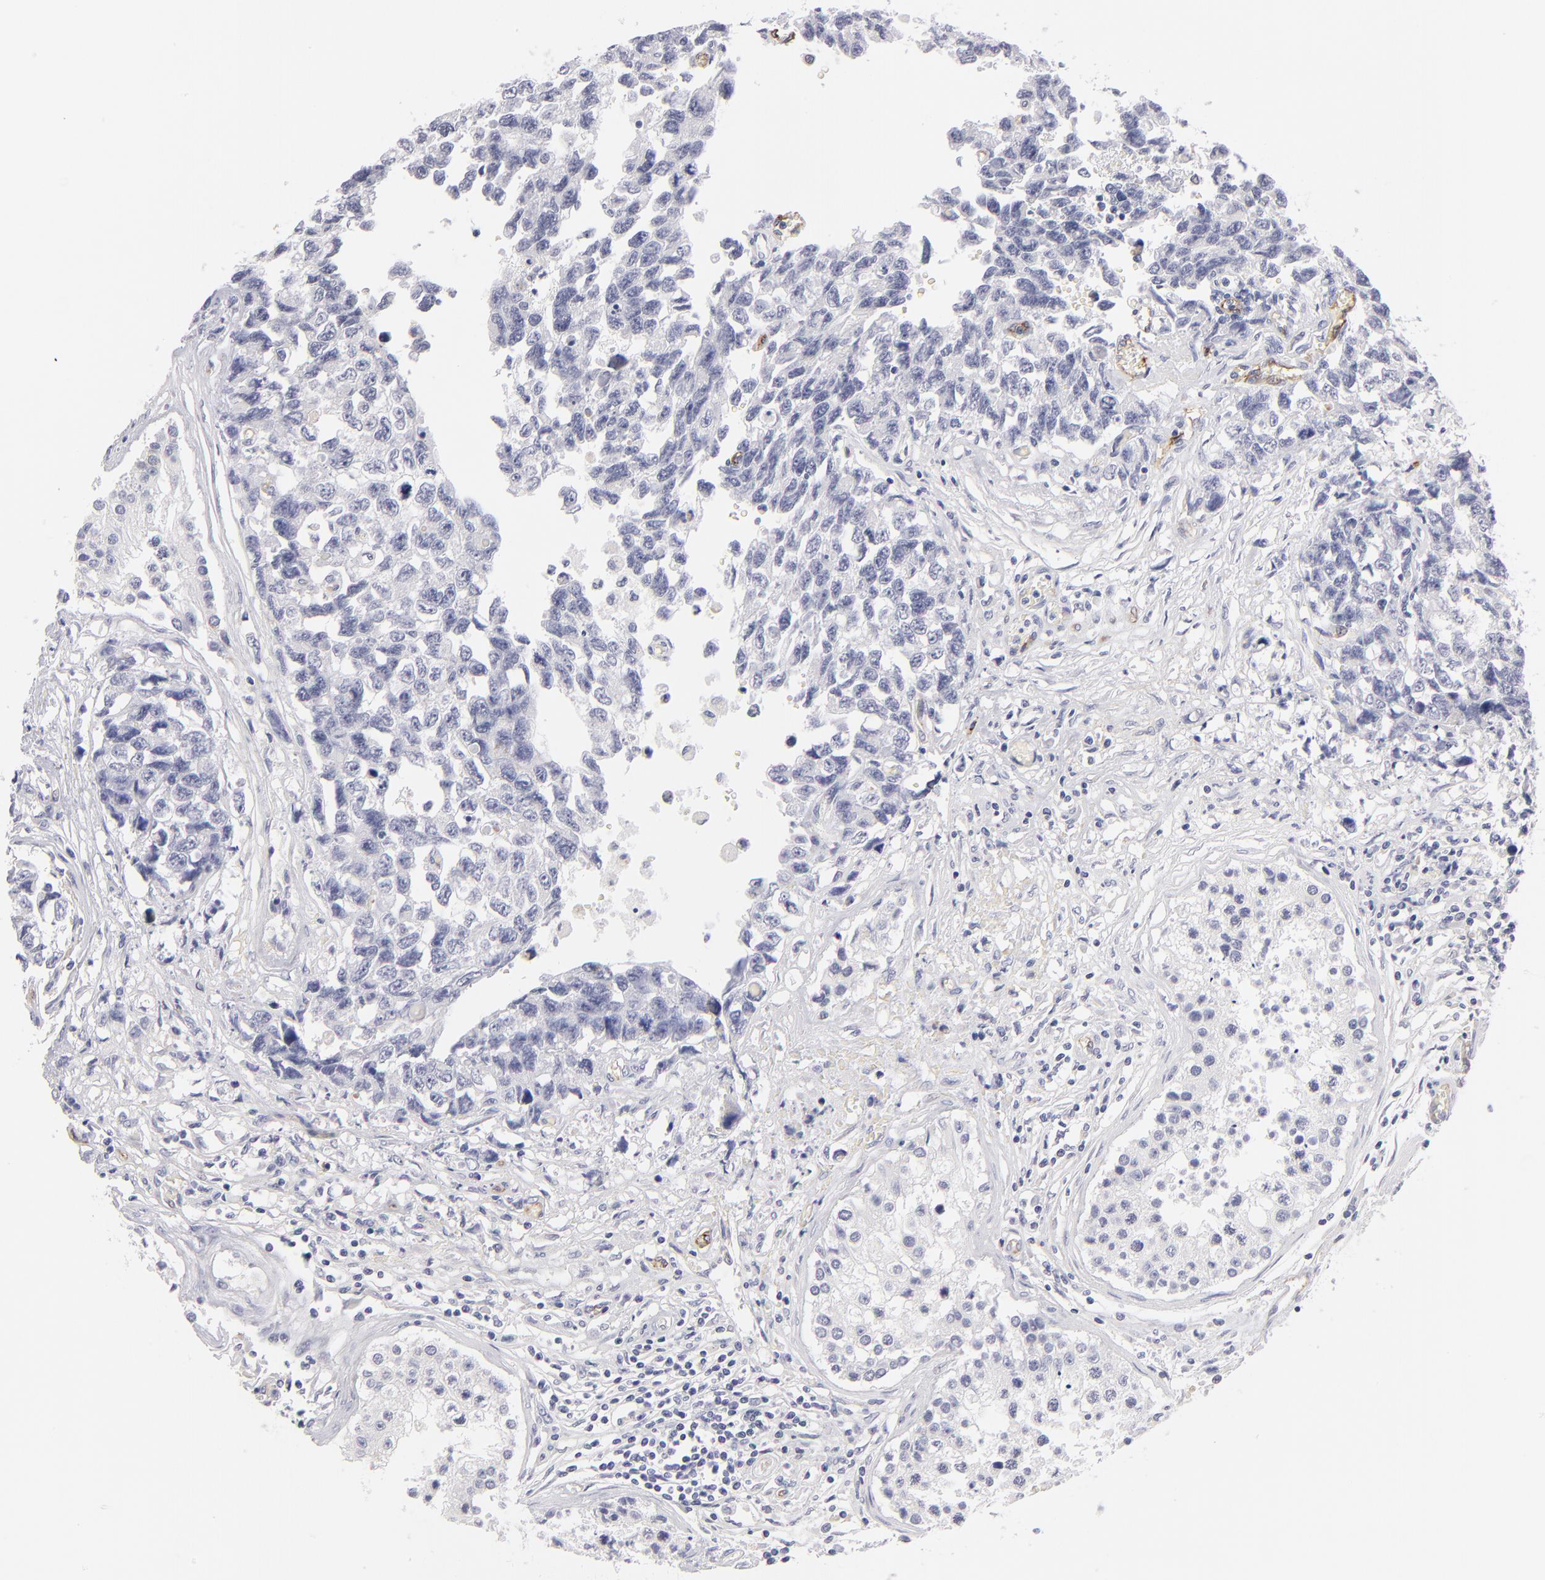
{"staining": {"intensity": "negative", "quantity": "none", "location": "none"}, "tissue": "testis cancer", "cell_type": "Tumor cells", "image_type": "cancer", "snomed": [{"axis": "morphology", "description": "Carcinoma, Embryonal, NOS"}, {"axis": "topography", "description": "Testis"}], "caption": "Immunohistochemistry (IHC) micrograph of neoplastic tissue: testis cancer stained with DAB (3,3'-diaminobenzidine) displays no significant protein expression in tumor cells. (DAB (3,3'-diaminobenzidine) immunohistochemistry with hematoxylin counter stain).", "gene": "PLVAP", "patient": {"sex": "male", "age": 31}}